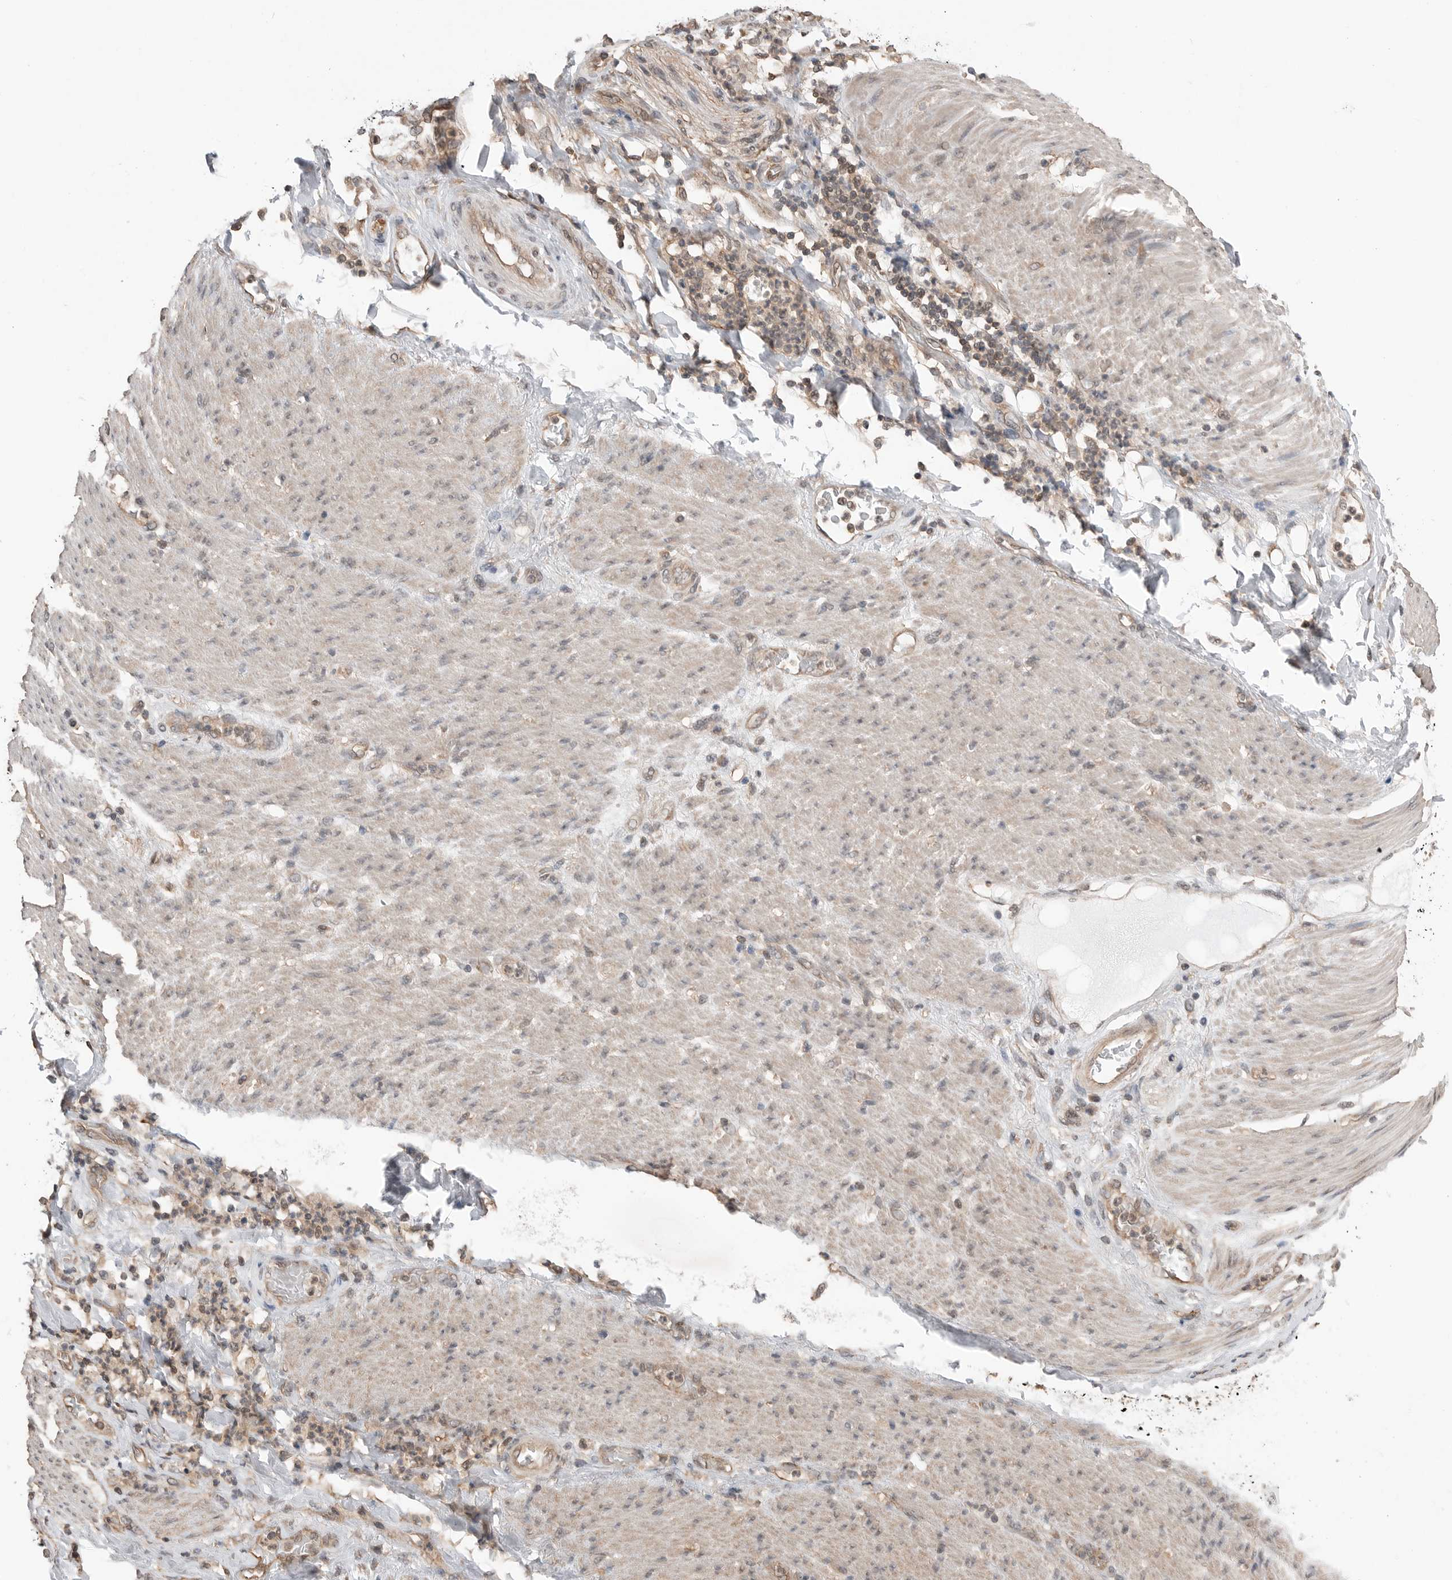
{"staining": {"intensity": "weak", "quantity": "25%-75%", "location": "cytoplasmic/membranous"}, "tissue": "stomach cancer", "cell_type": "Tumor cells", "image_type": "cancer", "snomed": [{"axis": "morphology", "description": "Adenocarcinoma, NOS"}, {"axis": "topography", "description": "Stomach"}], "caption": "High-power microscopy captured an immunohistochemistry (IHC) histopathology image of stomach cancer, revealing weak cytoplasmic/membranous positivity in approximately 25%-75% of tumor cells.", "gene": "PEAK1", "patient": {"sex": "female", "age": 73}}